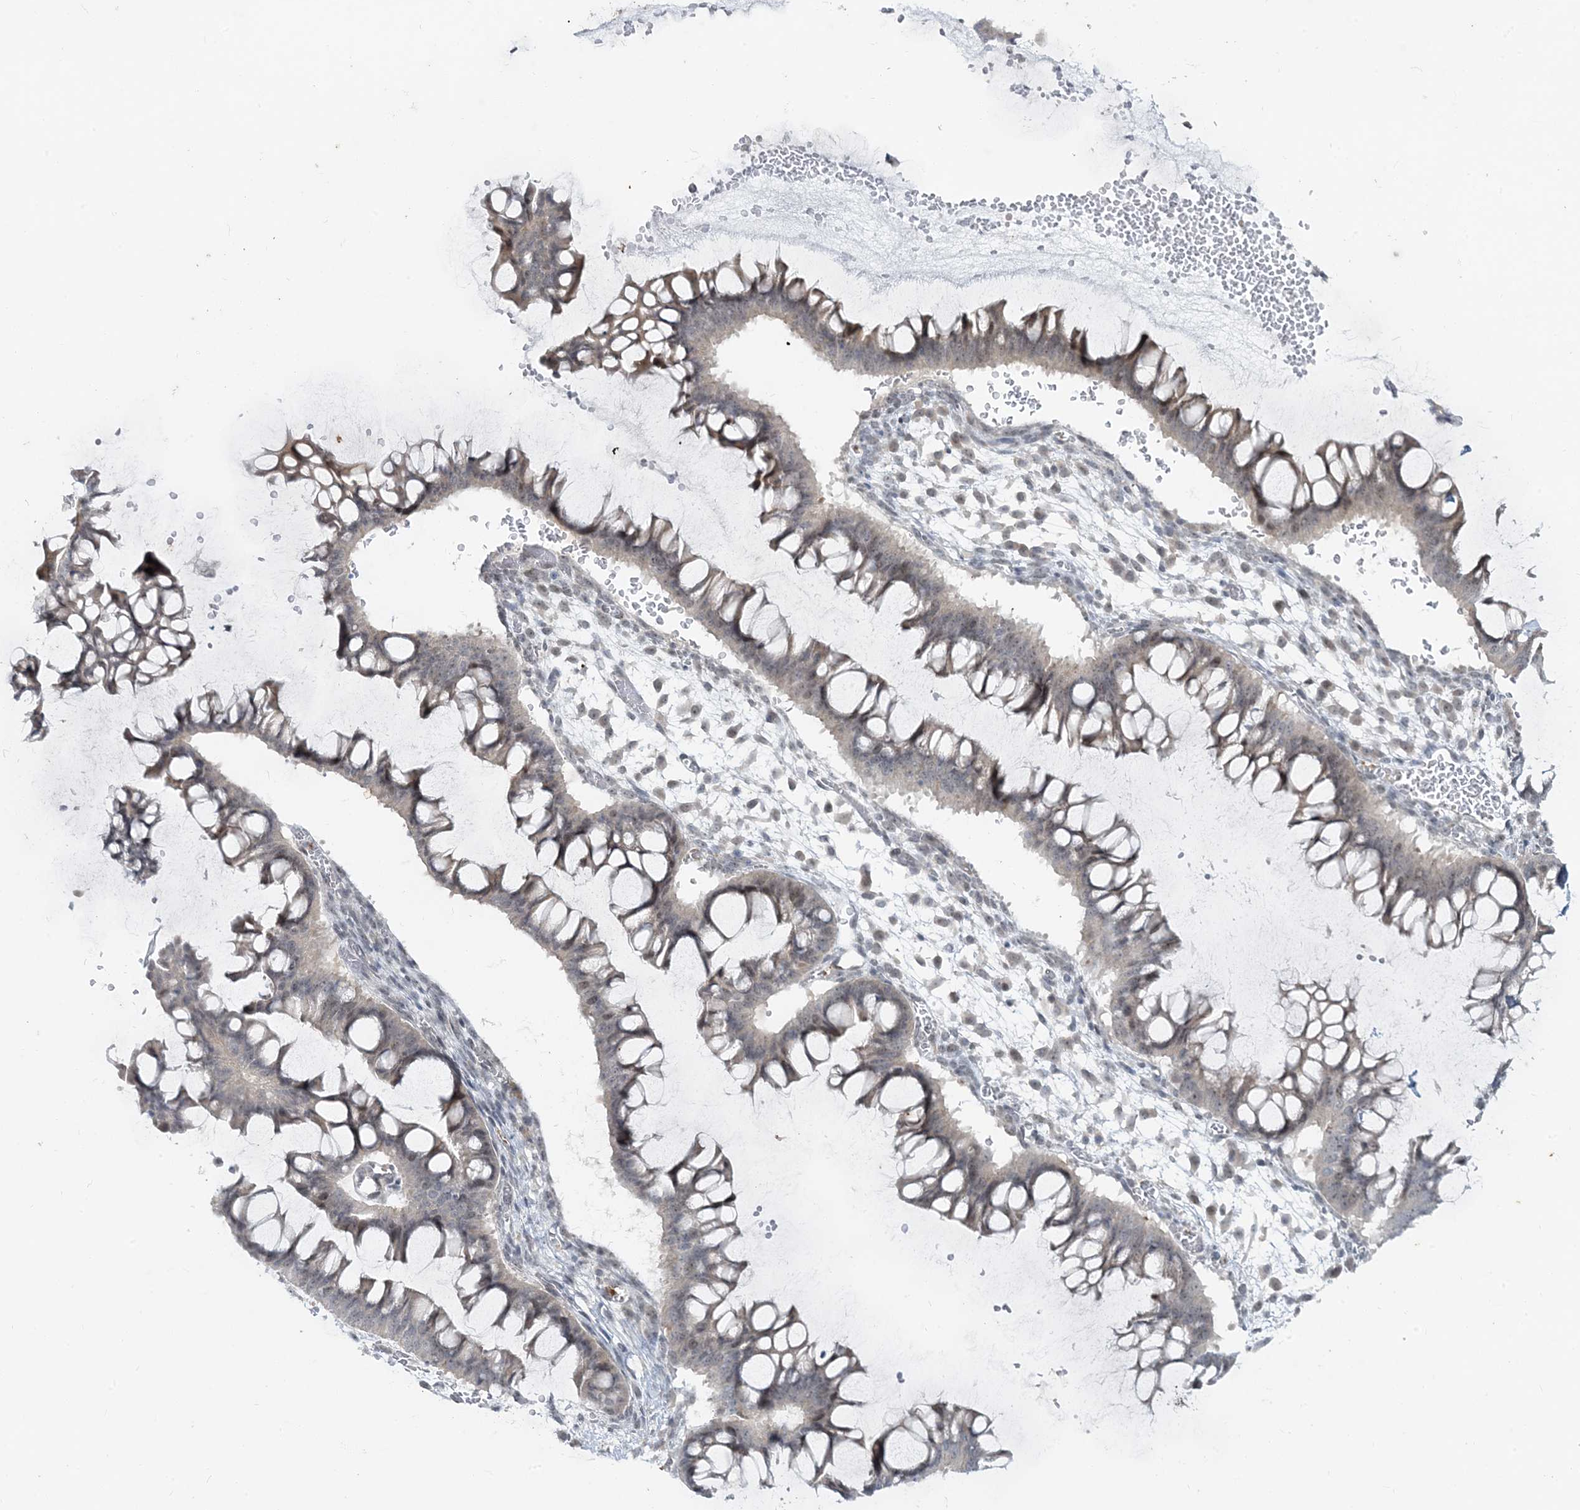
{"staining": {"intensity": "negative", "quantity": "none", "location": "none"}, "tissue": "ovarian cancer", "cell_type": "Tumor cells", "image_type": "cancer", "snomed": [{"axis": "morphology", "description": "Cystadenocarcinoma, mucinous, NOS"}, {"axis": "topography", "description": "Ovary"}], "caption": "Histopathology image shows no significant protein positivity in tumor cells of ovarian mucinous cystadenocarcinoma.", "gene": "LEXM", "patient": {"sex": "female", "age": 73}}